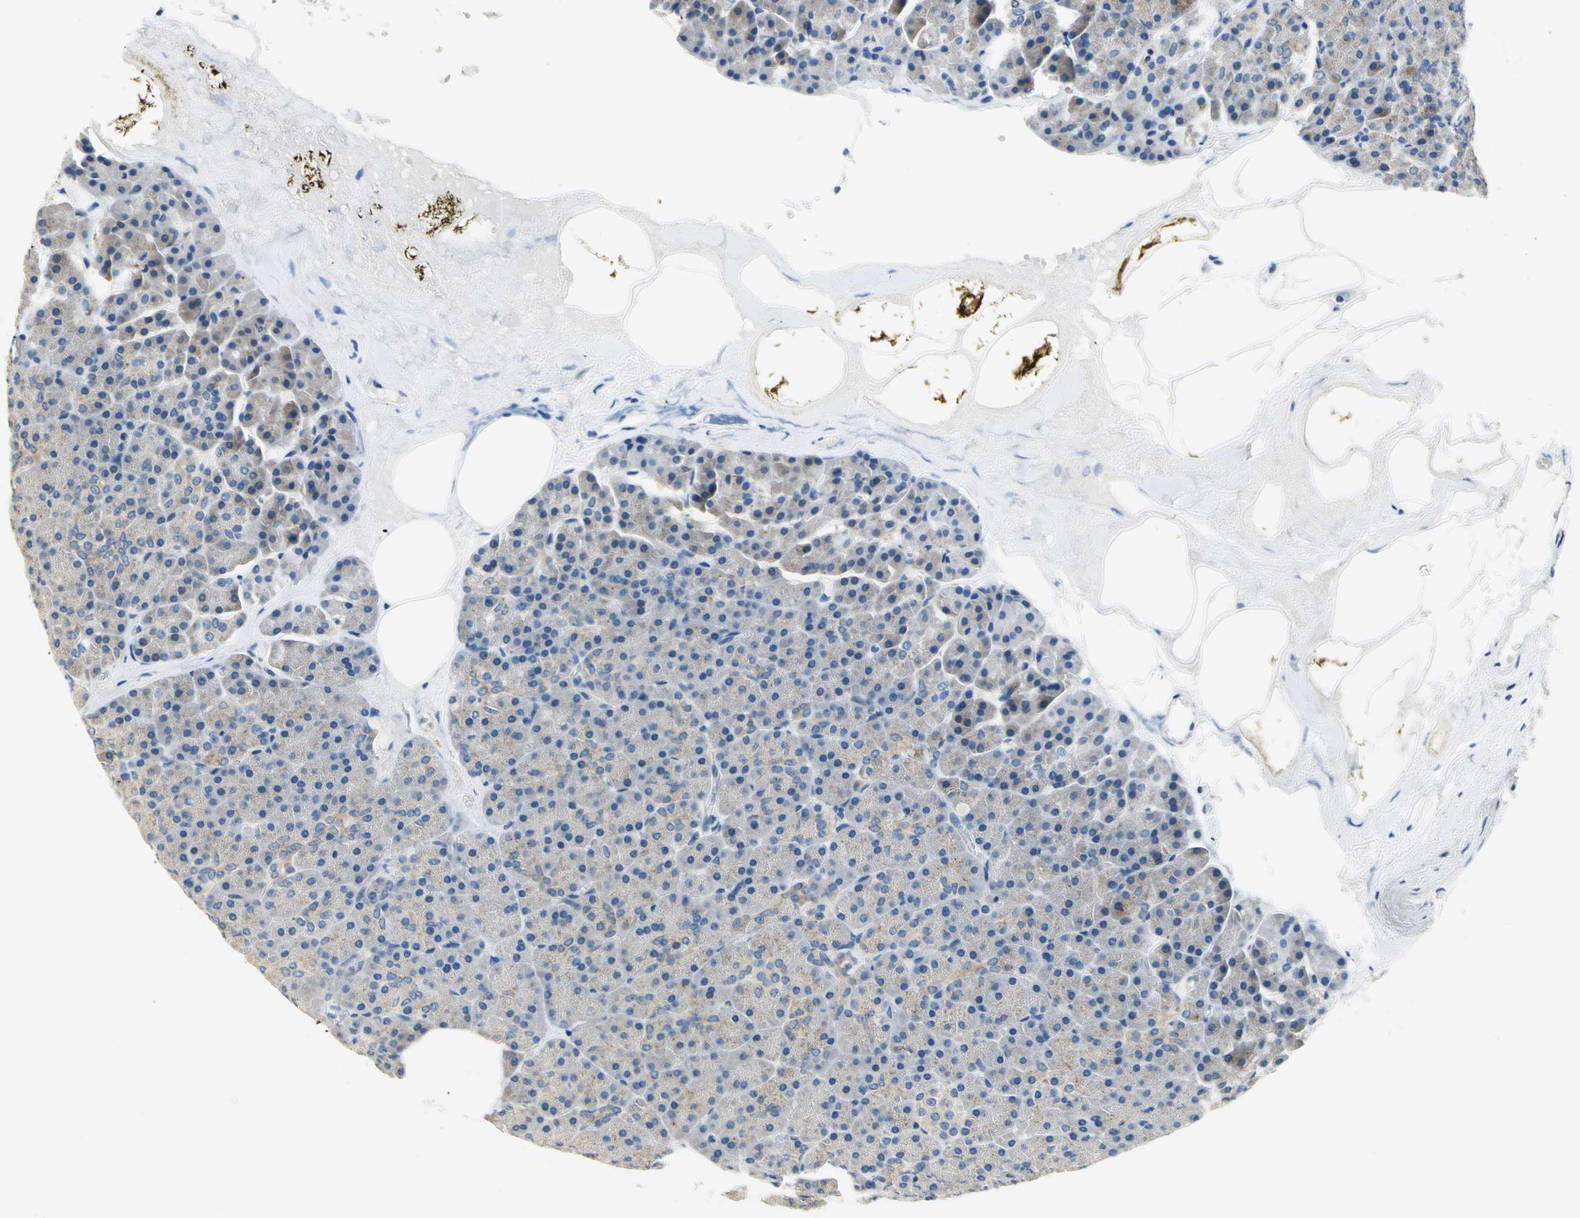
{"staining": {"intensity": "weak", "quantity": ">75%", "location": "cytoplasmic/membranous"}, "tissue": "pancreas", "cell_type": "Exocrine glandular cells", "image_type": "normal", "snomed": [{"axis": "morphology", "description": "Normal tissue, NOS"}, {"axis": "topography", "description": "Pancreas"}], "caption": "This histopathology image demonstrates normal pancreas stained with IHC to label a protein in brown. The cytoplasmic/membranous of exocrine glandular cells show weak positivity for the protein. Nuclei are counter-stained blue.", "gene": "RASD2", "patient": {"sex": "female", "age": 35}}